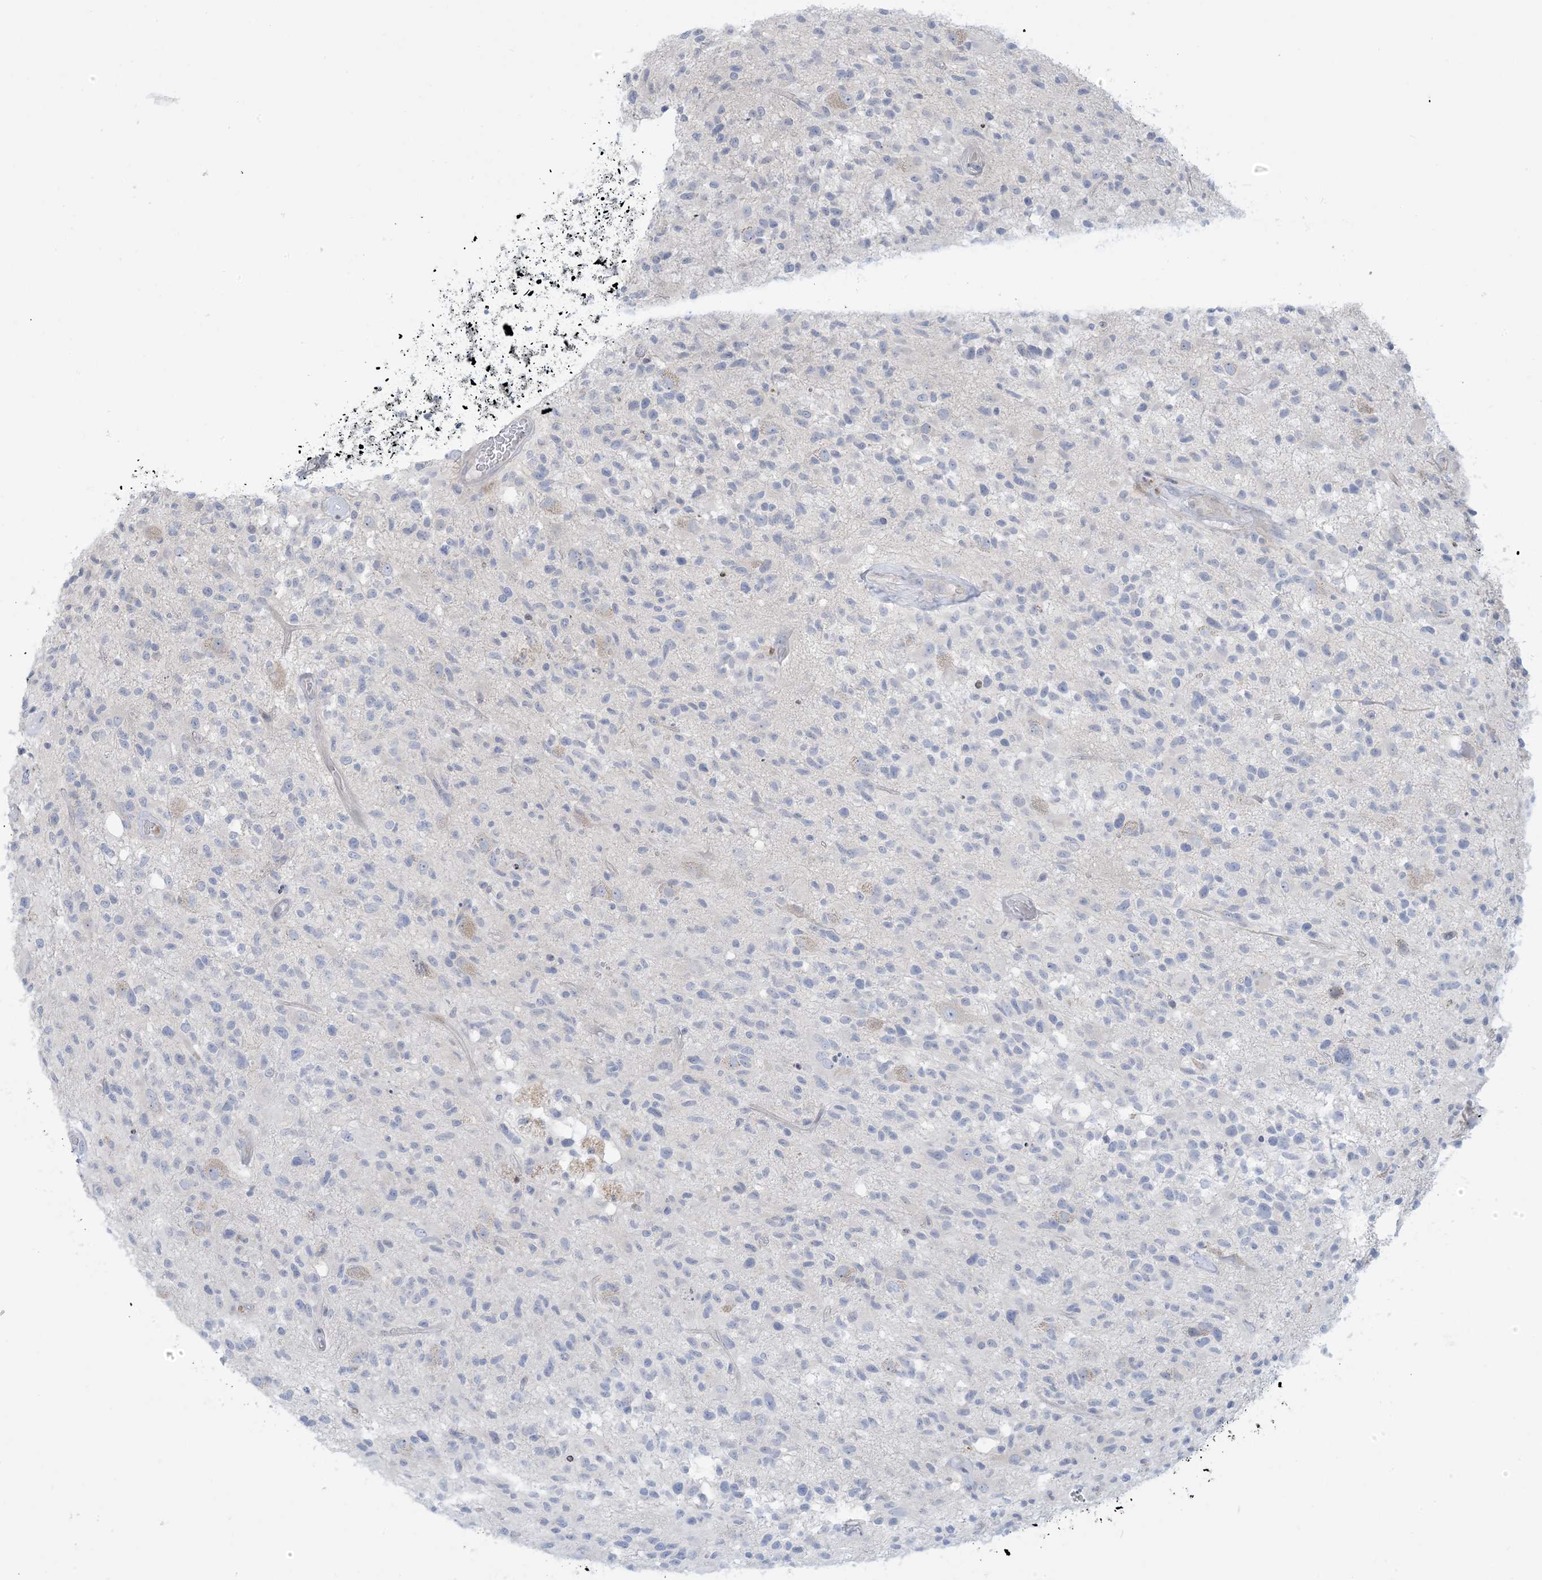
{"staining": {"intensity": "negative", "quantity": "none", "location": "none"}, "tissue": "glioma", "cell_type": "Tumor cells", "image_type": "cancer", "snomed": [{"axis": "morphology", "description": "Glioma, malignant, High grade"}, {"axis": "morphology", "description": "Glioblastoma, NOS"}, {"axis": "topography", "description": "Brain"}], "caption": "The micrograph shows no staining of tumor cells in glioblastoma. The staining was performed using DAB to visualize the protein expression in brown, while the nuclei were stained in blue with hematoxylin (Magnification: 20x).", "gene": "AFTPH", "patient": {"sex": "male", "age": 60}}